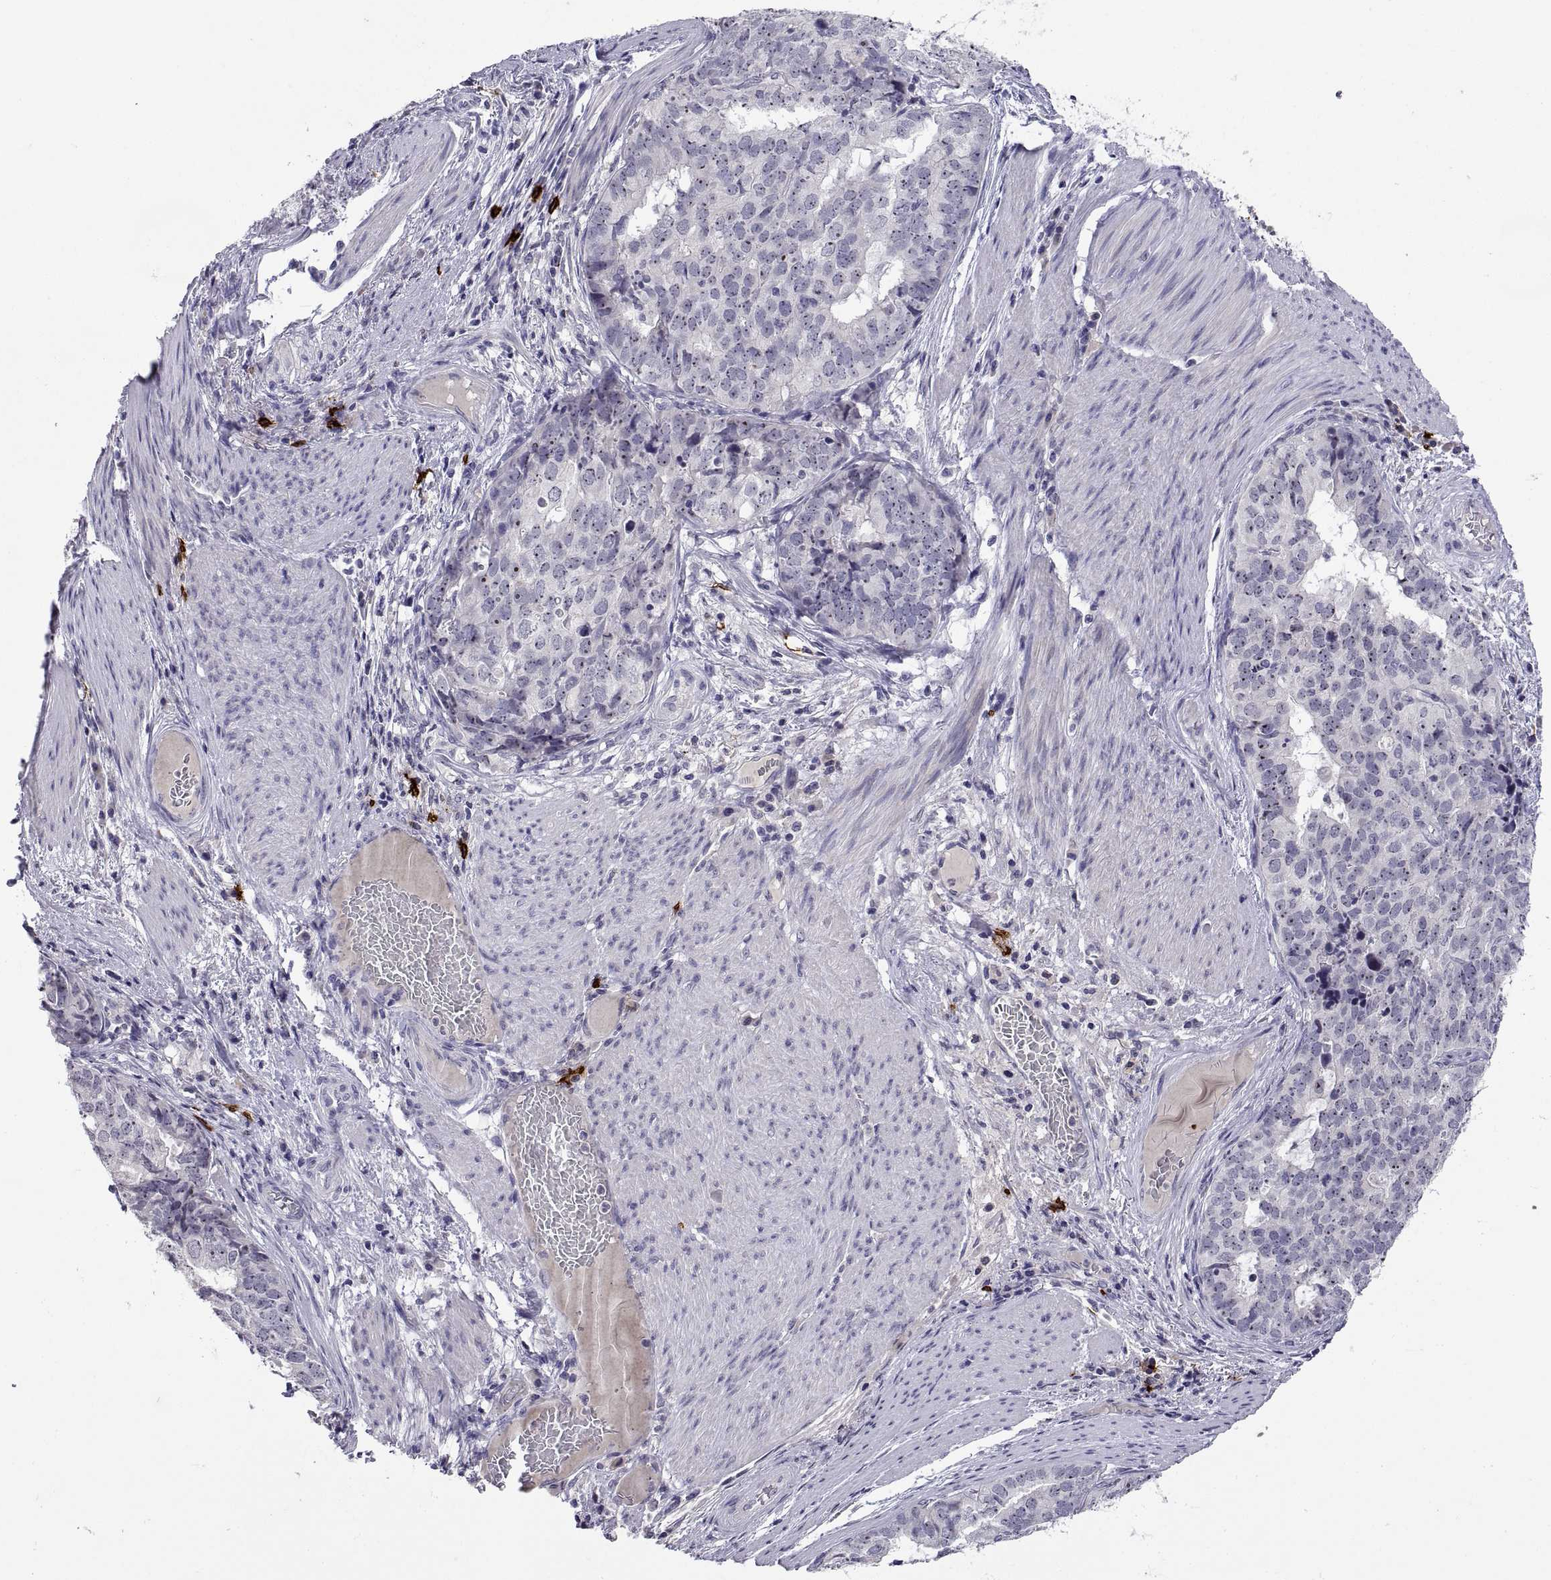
{"staining": {"intensity": "negative", "quantity": "none", "location": "none"}, "tissue": "stomach cancer", "cell_type": "Tumor cells", "image_type": "cancer", "snomed": [{"axis": "morphology", "description": "Adenocarcinoma, NOS"}, {"axis": "topography", "description": "Stomach"}], "caption": "This photomicrograph is of stomach adenocarcinoma stained with immunohistochemistry to label a protein in brown with the nuclei are counter-stained blue. There is no positivity in tumor cells. Brightfield microscopy of immunohistochemistry (IHC) stained with DAB (3,3'-diaminobenzidine) (brown) and hematoxylin (blue), captured at high magnification.", "gene": "MS4A1", "patient": {"sex": "male", "age": 69}}